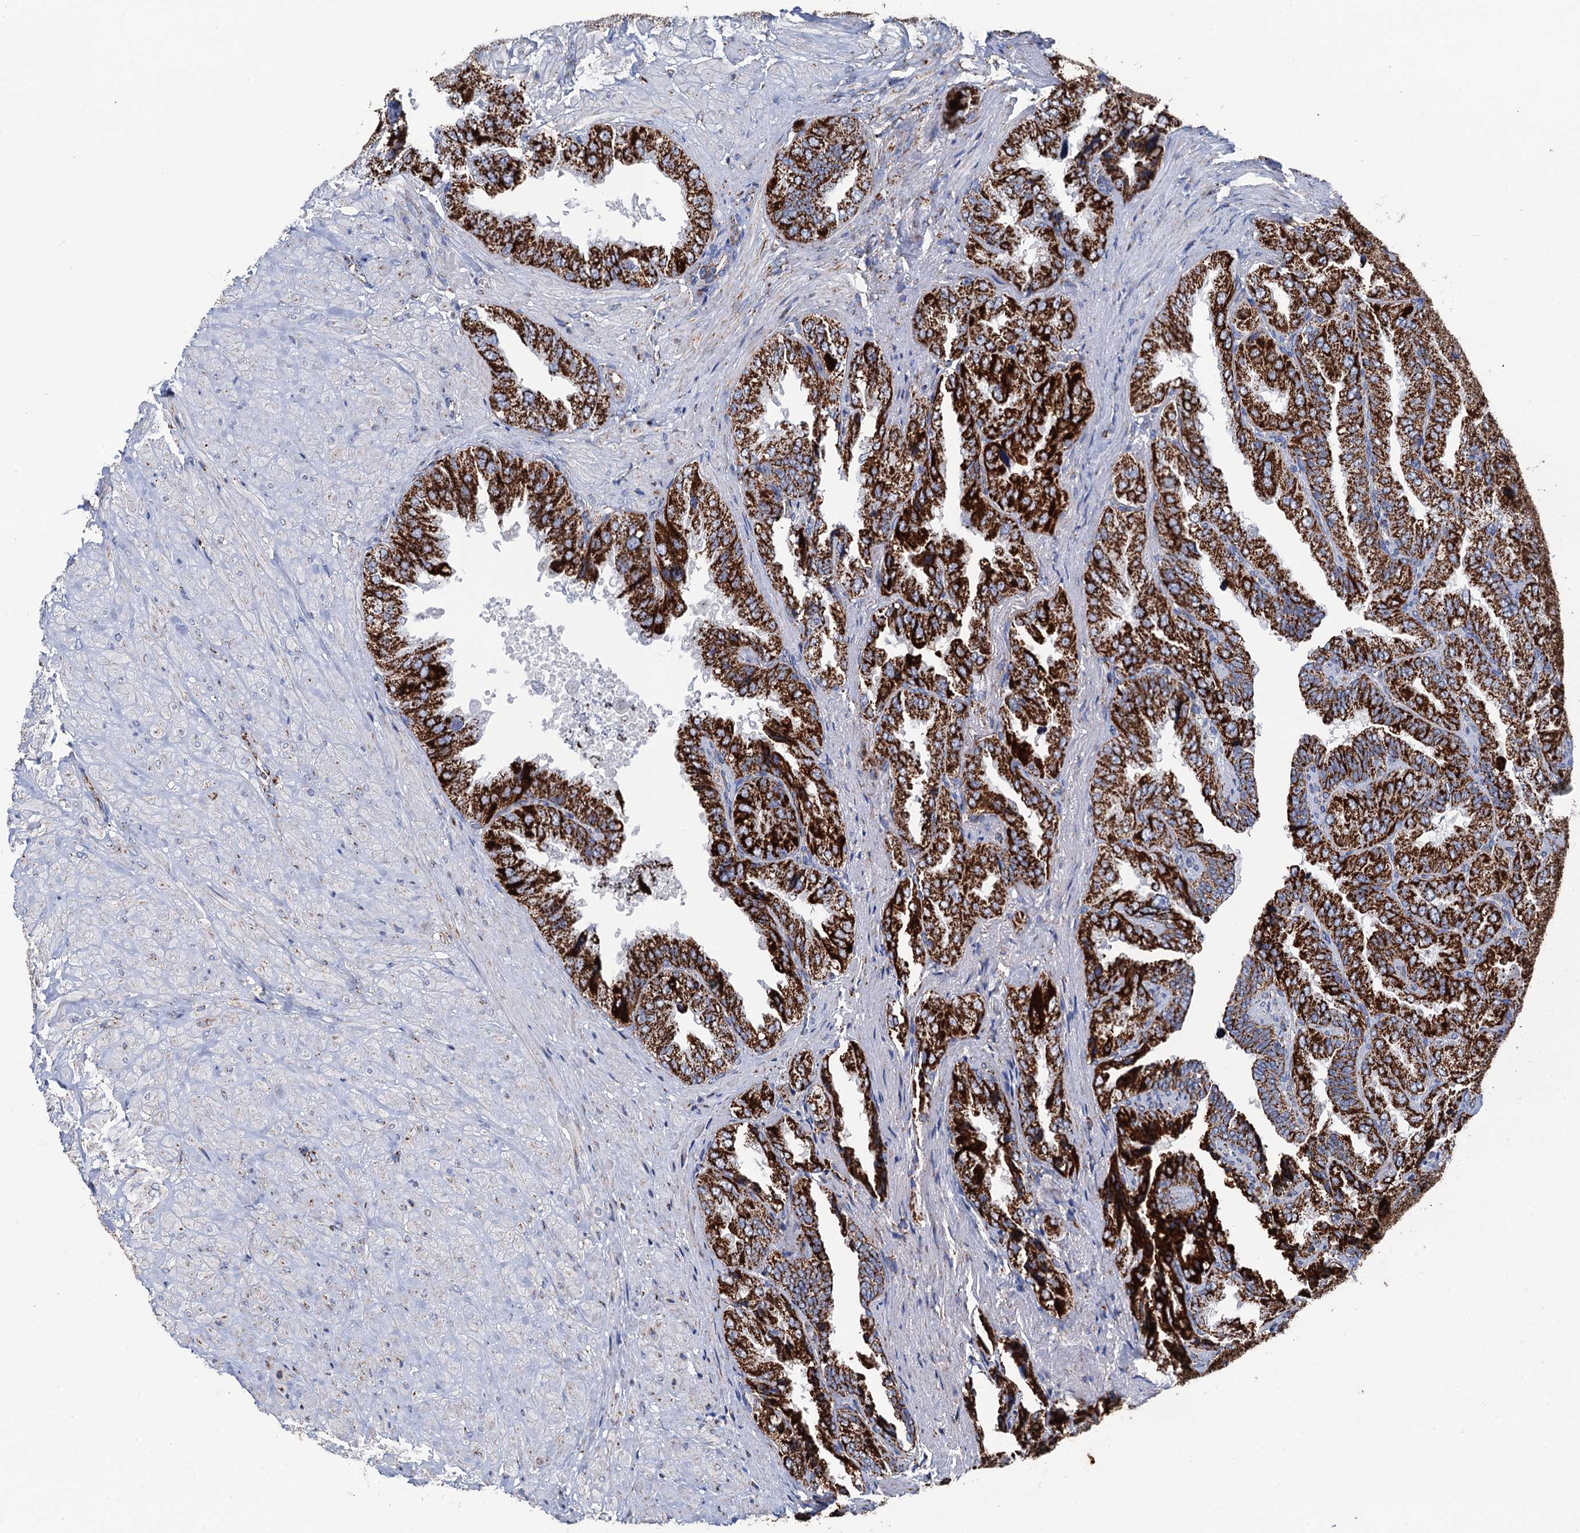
{"staining": {"intensity": "strong", "quantity": ">75%", "location": "cytoplasmic/membranous"}, "tissue": "seminal vesicle", "cell_type": "Glandular cells", "image_type": "normal", "snomed": [{"axis": "morphology", "description": "Normal tissue, NOS"}, {"axis": "topography", "description": "Seminal veicle"}, {"axis": "topography", "description": "Peripheral nerve tissue"}], "caption": "Immunohistochemical staining of unremarkable seminal vesicle exhibits high levels of strong cytoplasmic/membranous positivity in approximately >75% of glandular cells. The staining was performed using DAB to visualize the protein expression in brown, while the nuclei were stained in blue with hematoxylin (Magnification: 20x).", "gene": "IVD", "patient": {"sex": "male", "age": 63}}